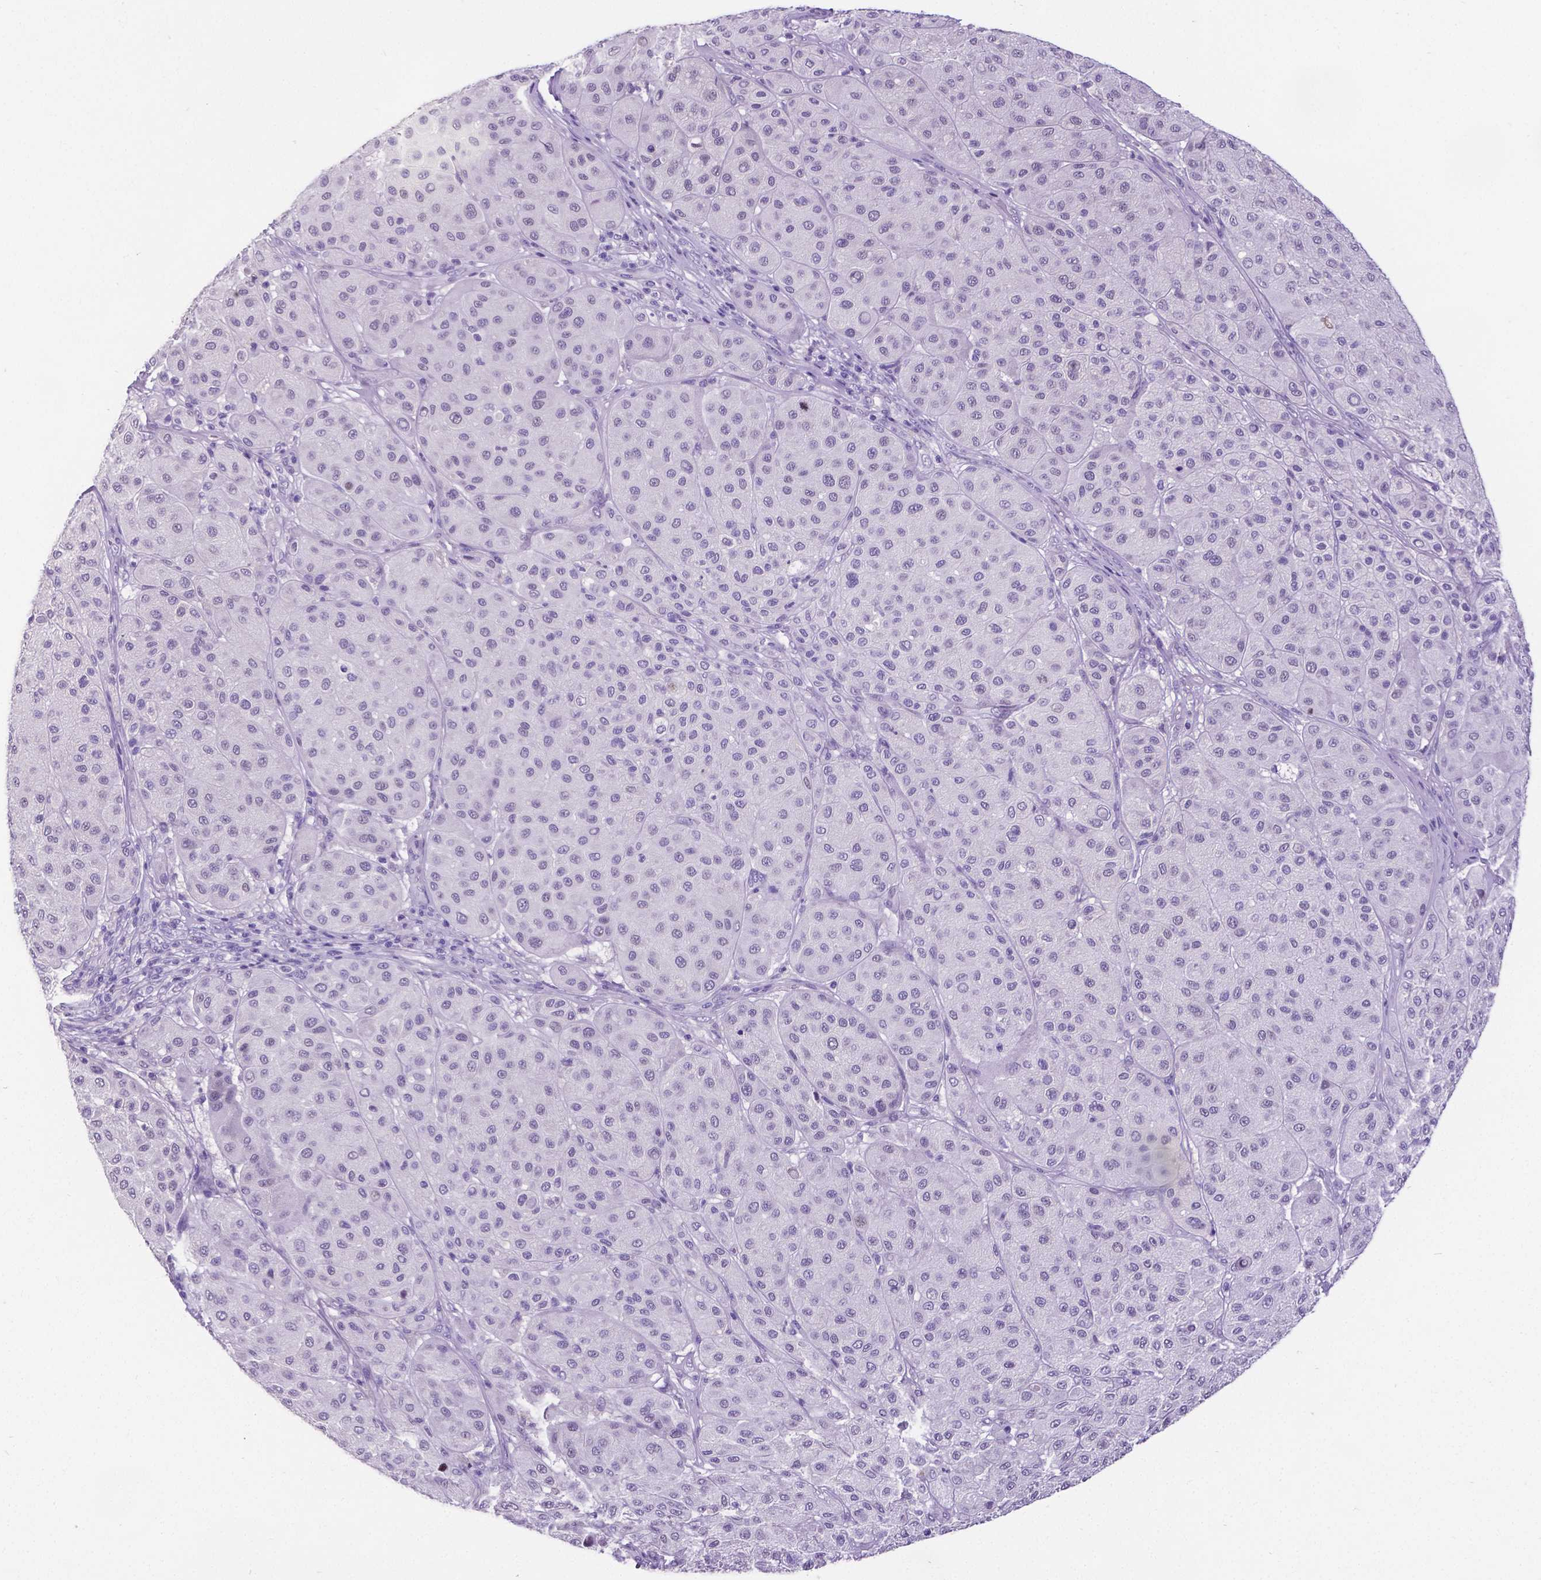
{"staining": {"intensity": "negative", "quantity": "none", "location": "none"}, "tissue": "melanoma", "cell_type": "Tumor cells", "image_type": "cancer", "snomed": [{"axis": "morphology", "description": "Malignant melanoma, Metastatic site"}, {"axis": "topography", "description": "Smooth muscle"}], "caption": "Human malignant melanoma (metastatic site) stained for a protein using IHC shows no staining in tumor cells.", "gene": "SATB2", "patient": {"sex": "male", "age": 41}}